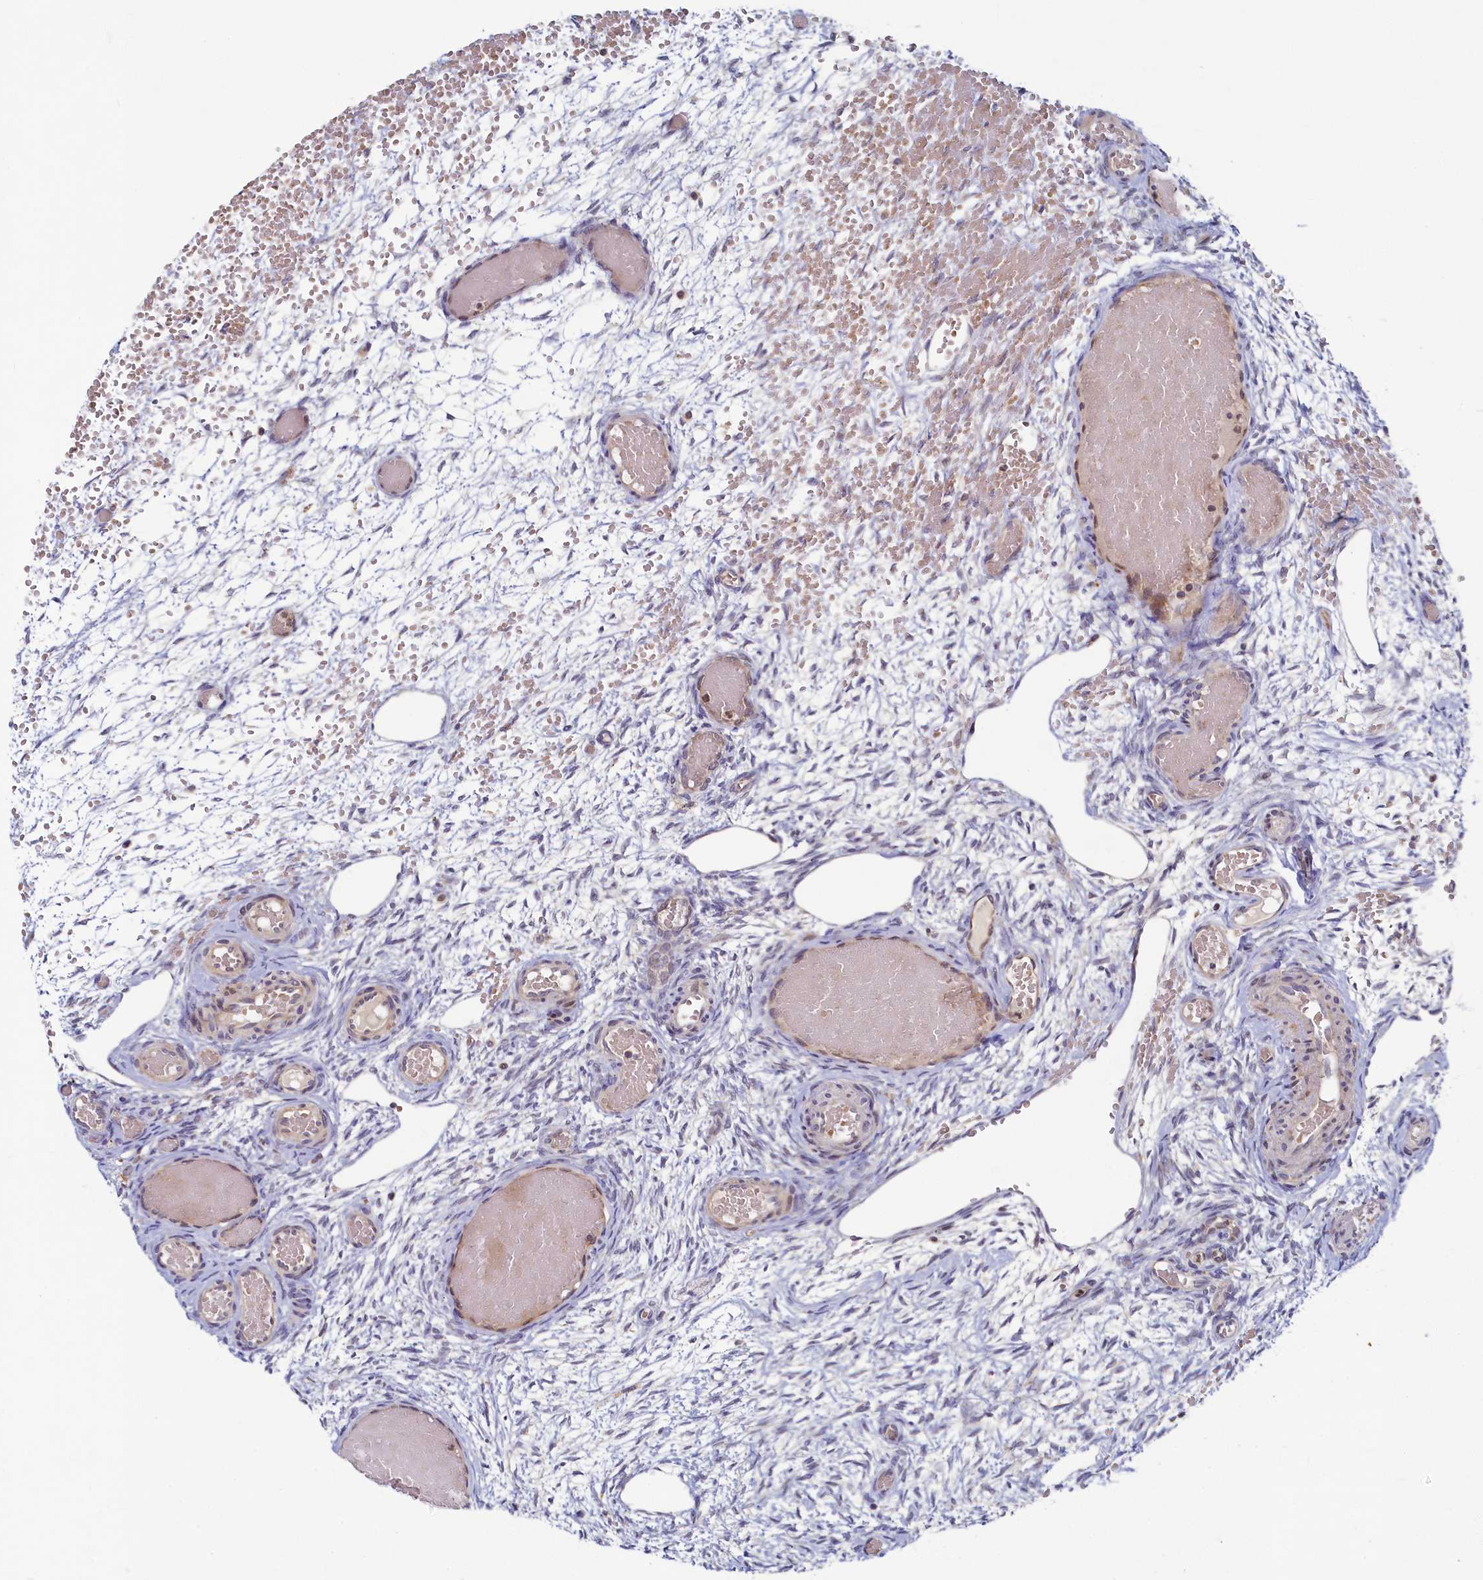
{"staining": {"intensity": "negative", "quantity": "none", "location": "none"}, "tissue": "ovary", "cell_type": "Ovarian stroma cells", "image_type": "normal", "snomed": [{"axis": "morphology", "description": "Adenocarcinoma, NOS"}, {"axis": "topography", "description": "Endometrium"}], "caption": "This photomicrograph is of benign ovary stained with IHC to label a protein in brown with the nuclei are counter-stained blue. There is no expression in ovarian stroma cells.", "gene": "CEP20", "patient": {"sex": "female", "age": 32}}